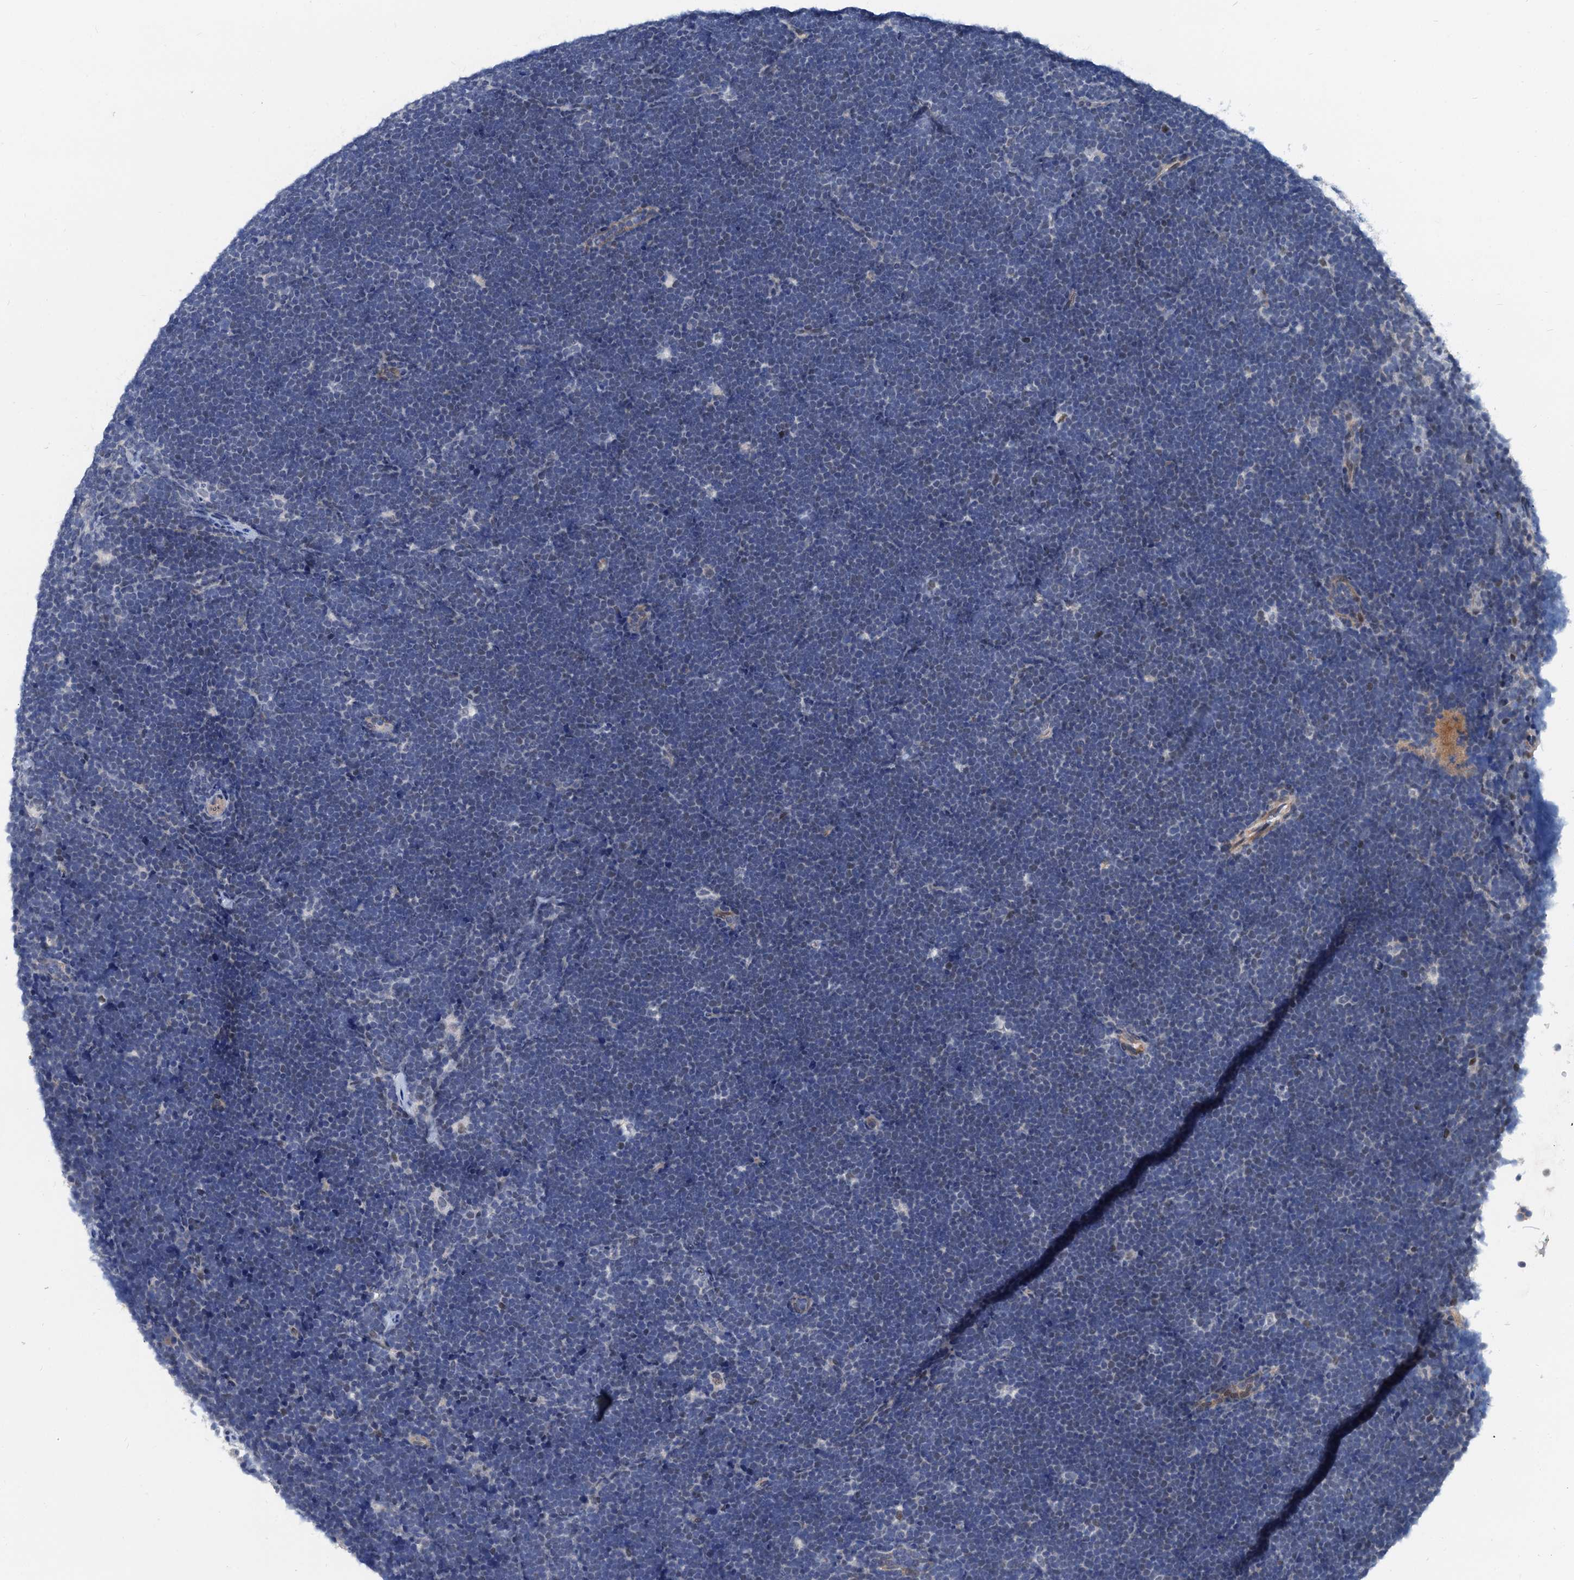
{"staining": {"intensity": "negative", "quantity": "none", "location": "none"}, "tissue": "lymphoma", "cell_type": "Tumor cells", "image_type": "cancer", "snomed": [{"axis": "morphology", "description": "Malignant lymphoma, non-Hodgkin's type, High grade"}, {"axis": "topography", "description": "Lymph node"}], "caption": "The IHC image has no significant expression in tumor cells of malignant lymphoma, non-Hodgkin's type (high-grade) tissue. (Immunohistochemistry (ihc), brightfield microscopy, high magnification).", "gene": "HSF2", "patient": {"sex": "male", "age": 13}}